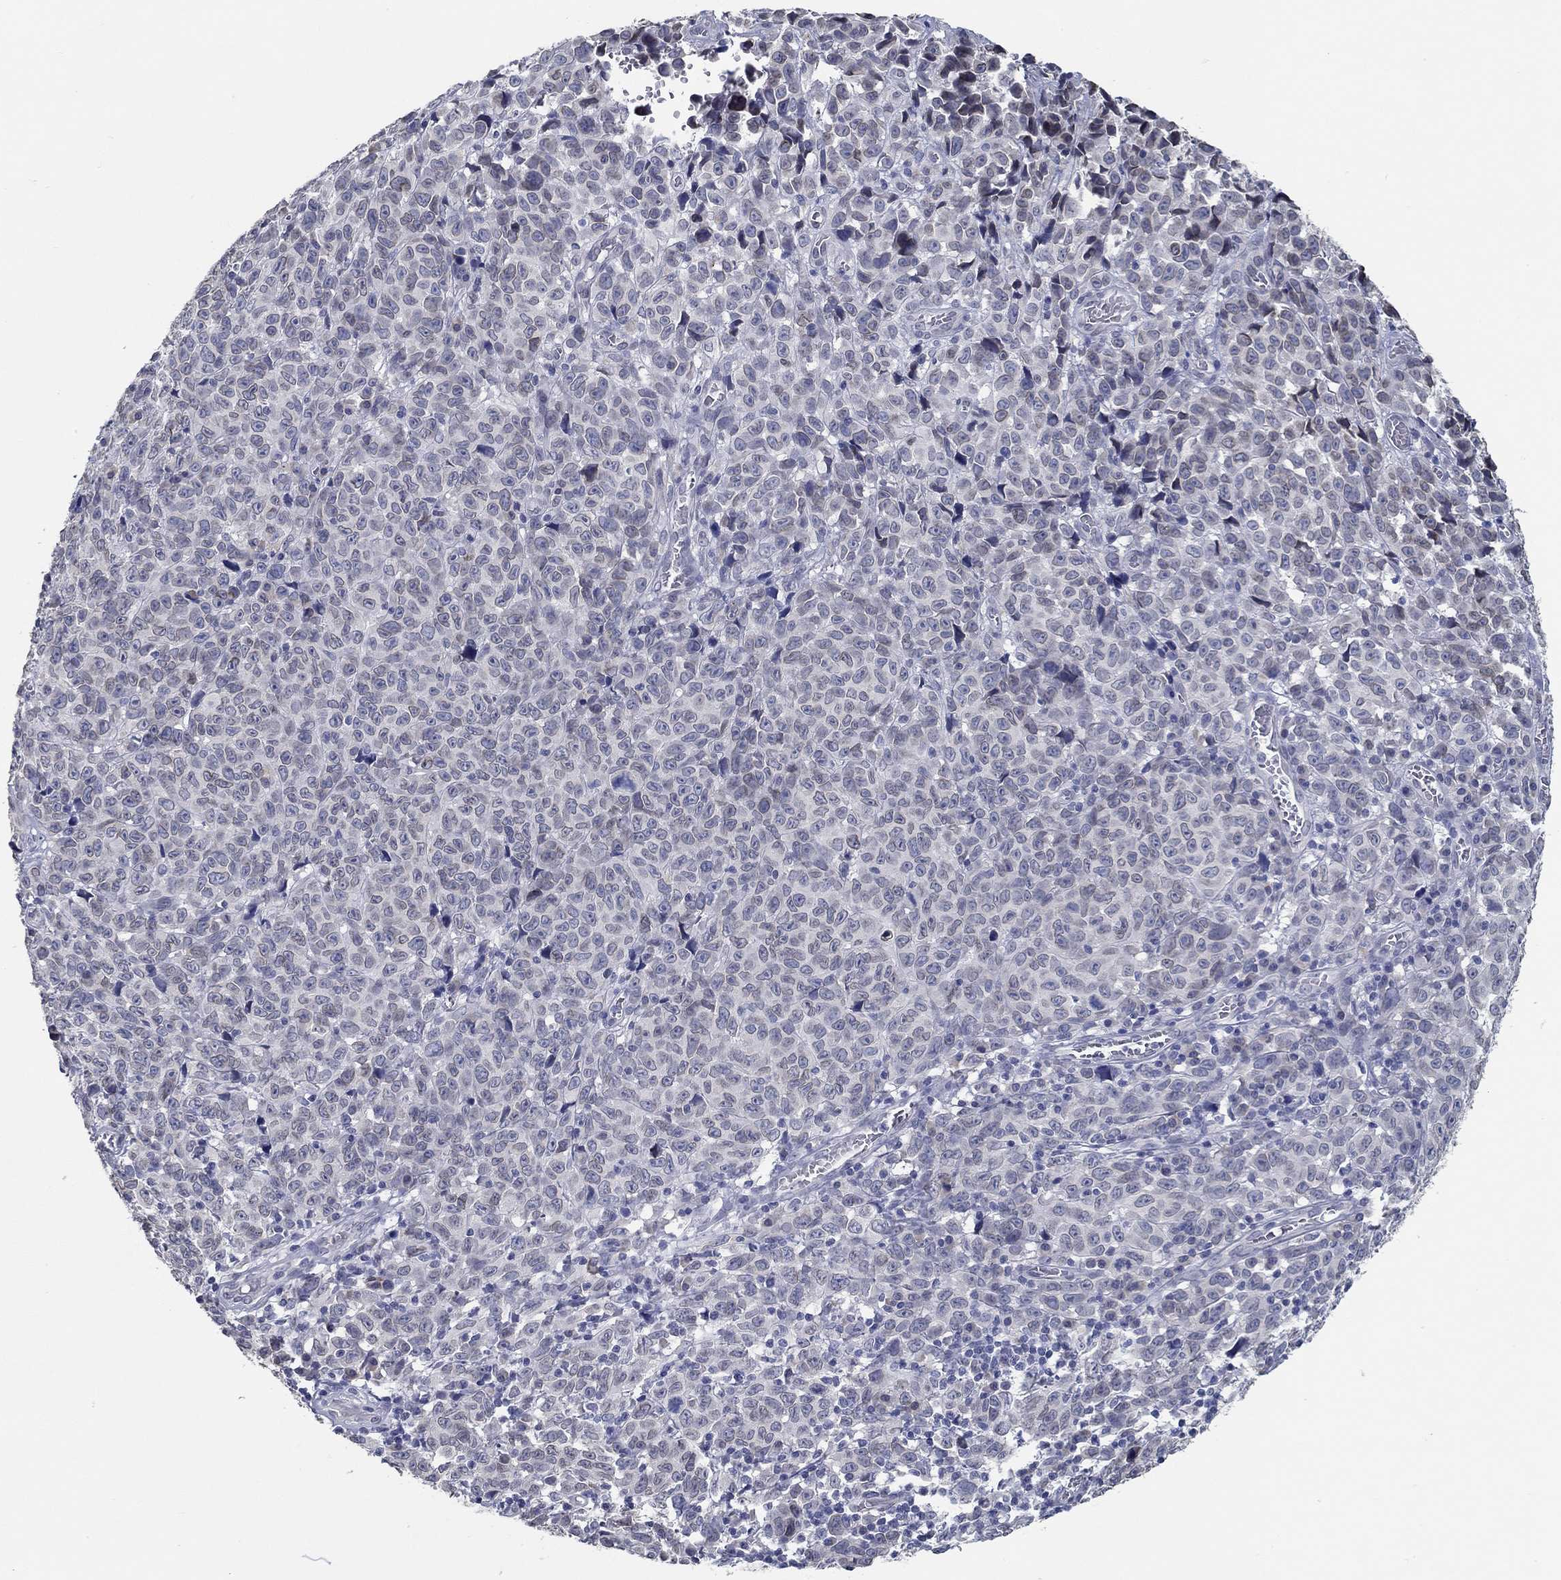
{"staining": {"intensity": "negative", "quantity": "none", "location": "none"}, "tissue": "melanoma", "cell_type": "Tumor cells", "image_type": "cancer", "snomed": [{"axis": "morphology", "description": "Malignant melanoma, NOS"}, {"axis": "topography", "description": "Vulva, labia, clitoris and Bartholin´s gland, NO"}], "caption": "Human malignant melanoma stained for a protein using immunohistochemistry shows no staining in tumor cells.", "gene": "NUP155", "patient": {"sex": "female", "age": 75}}